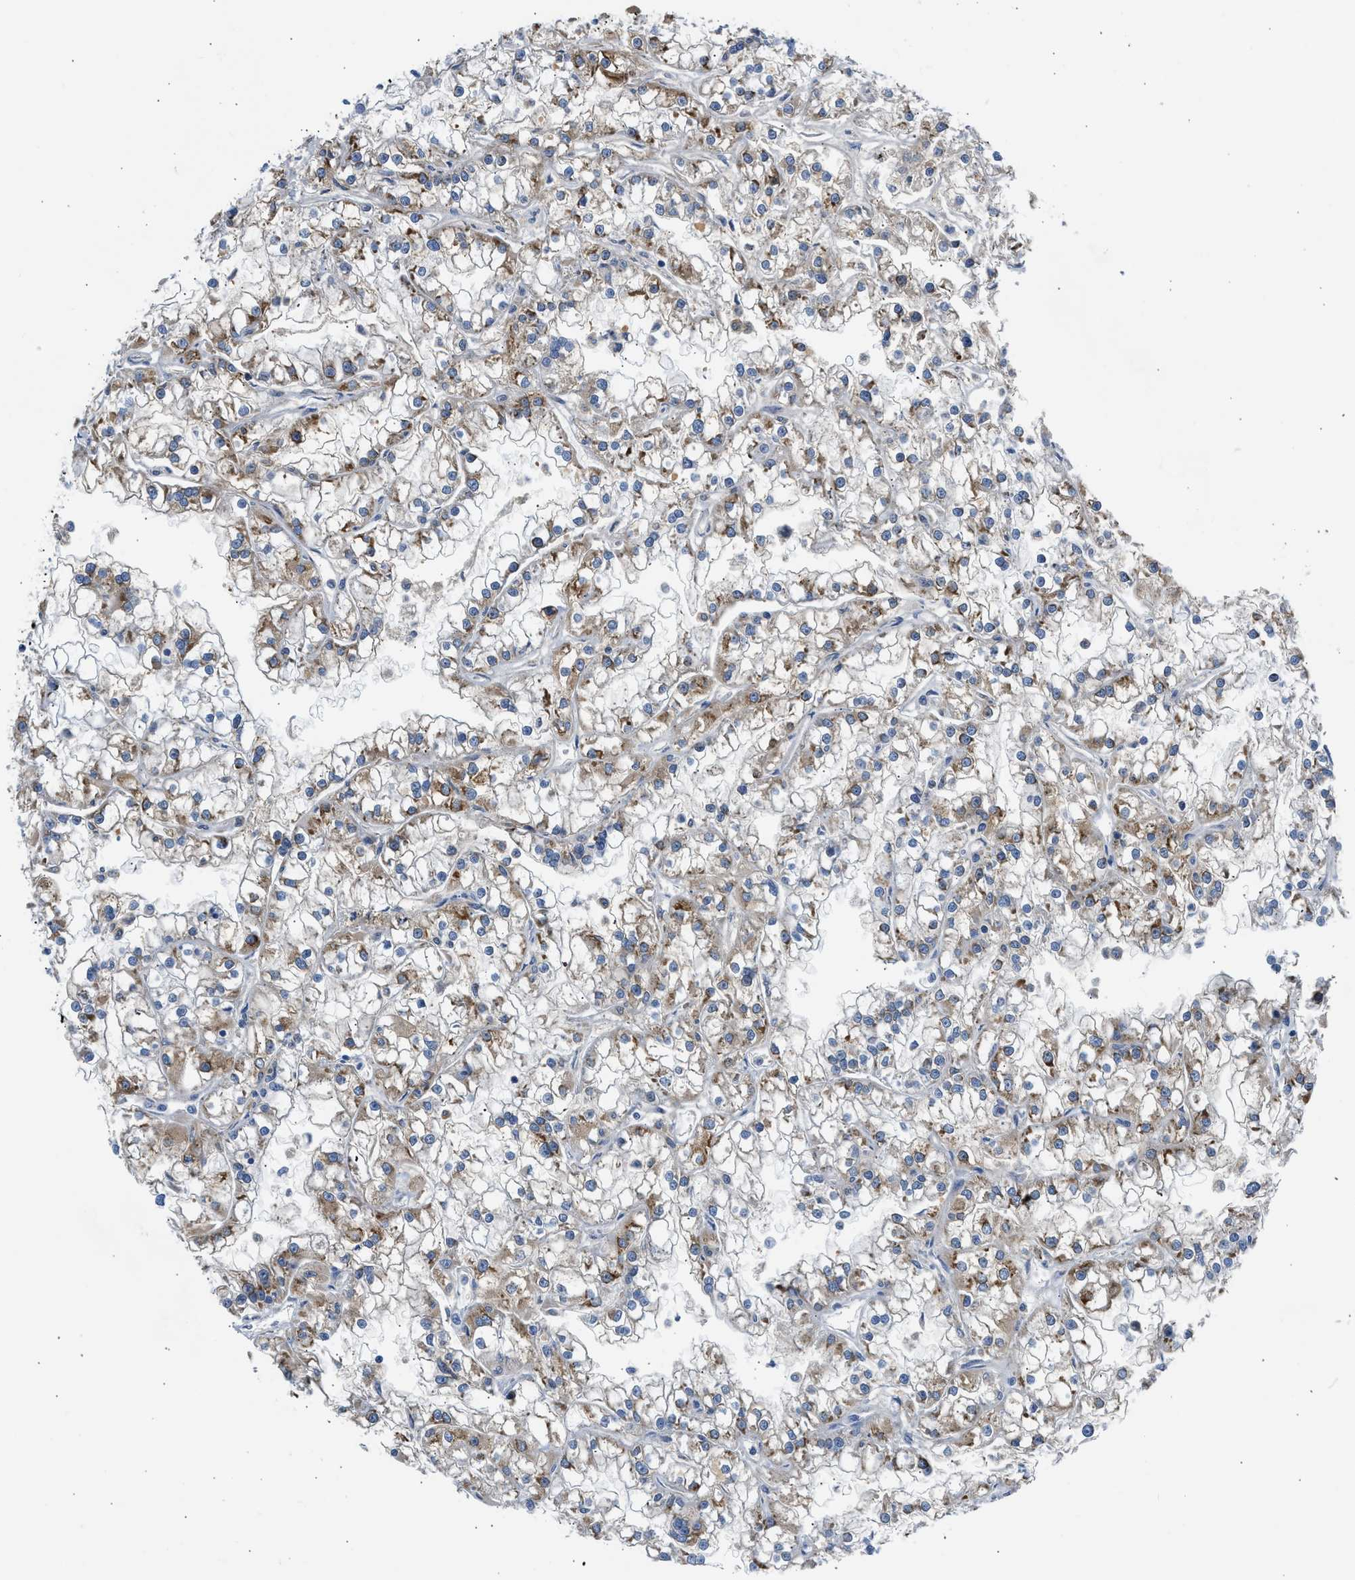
{"staining": {"intensity": "moderate", "quantity": ">75%", "location": "cytoplasmic/membranous"}, "tissue": "renal cancer", "cell_type": "Tumor cells", "image_type": "cancer", "snomed": [{"axis": "morphology", "description": "Adenocarcinoma, NOS"}, {"axis": "topography", "description": "Kidney"}], "caption": "The immunohistochemical stain highlights moderate cytoplasmic/membranous expression in tumor cells of adenocarcinoma (renal) tissue.", "gene": "CAMKK2", "patient": {"sex": "female", "age": 52}}